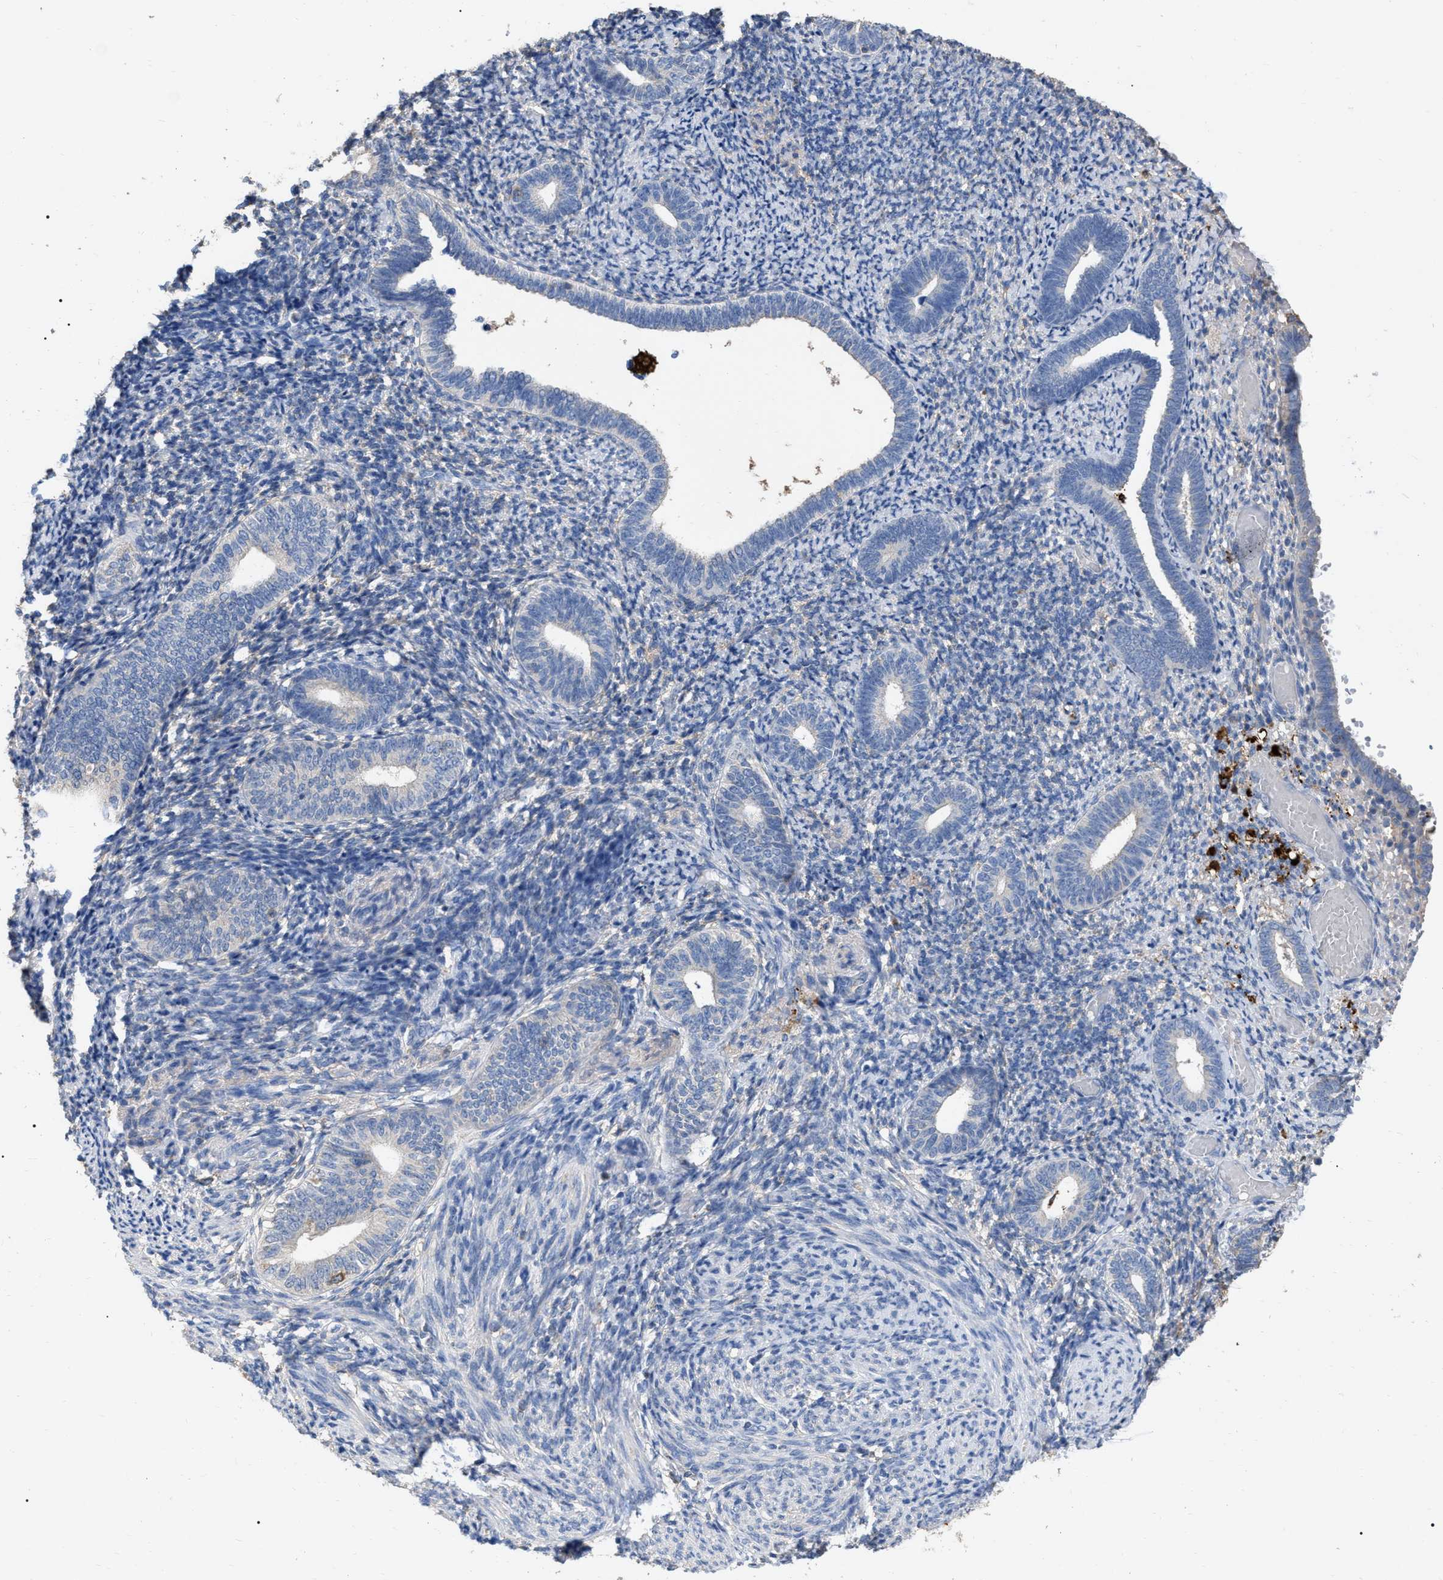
{"staining": {"intensity": "negative", "quantity": "none", "location": "none"}, "tissue": "endometrium", "cell_type": "Cells in endometrial stroma", "image_type": "normal", "snomed": [{"axis": "morphology", "description": "Normal tissue, NOS"}, {"axis": "topography", "description": "Endometrium"}], "caption": "Immunohistochemical staining of normal human endometrium displays no significant positivity in cells in endometrial stroma.", "gene": "GPR179", "patient": {"sex": "female", "age": 66}}